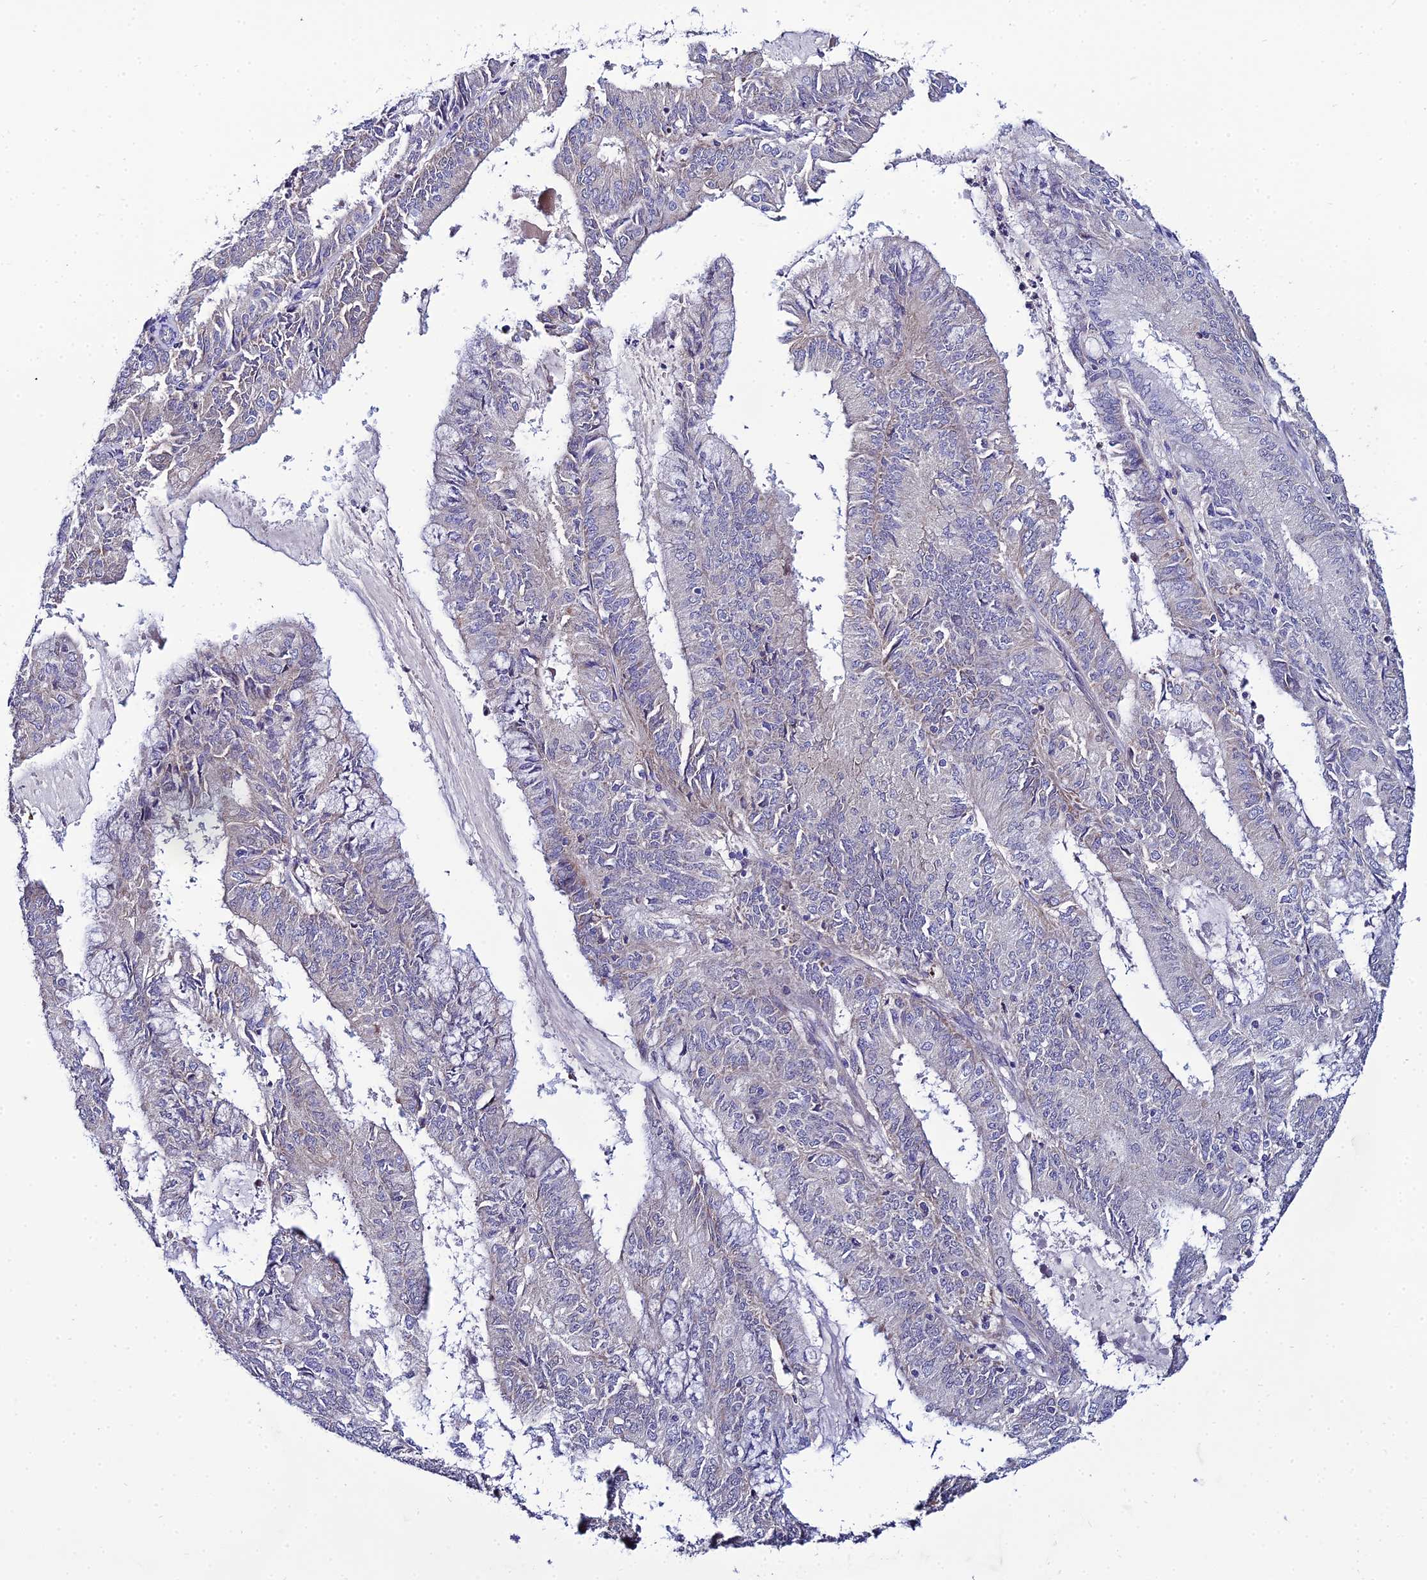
{"staining": {"intensity": "negative", "quantity": "none", "location": "none"}, "tissue": "endometrial cancer", "cell_type": "Tumor cells", "image_type": "cancer", "snomed": [{"axis": "morphology", "description": "Adenocarcinoma, NOS"}, {"axis": "topography", "description": "Endometrium"}], "caption": "Human endometrial cancer stained for a protein using immunohistochemistry displays no expression in tumor cells.", "gene": "ACOT2", "patient": {"sex": "female", "age": 57}}